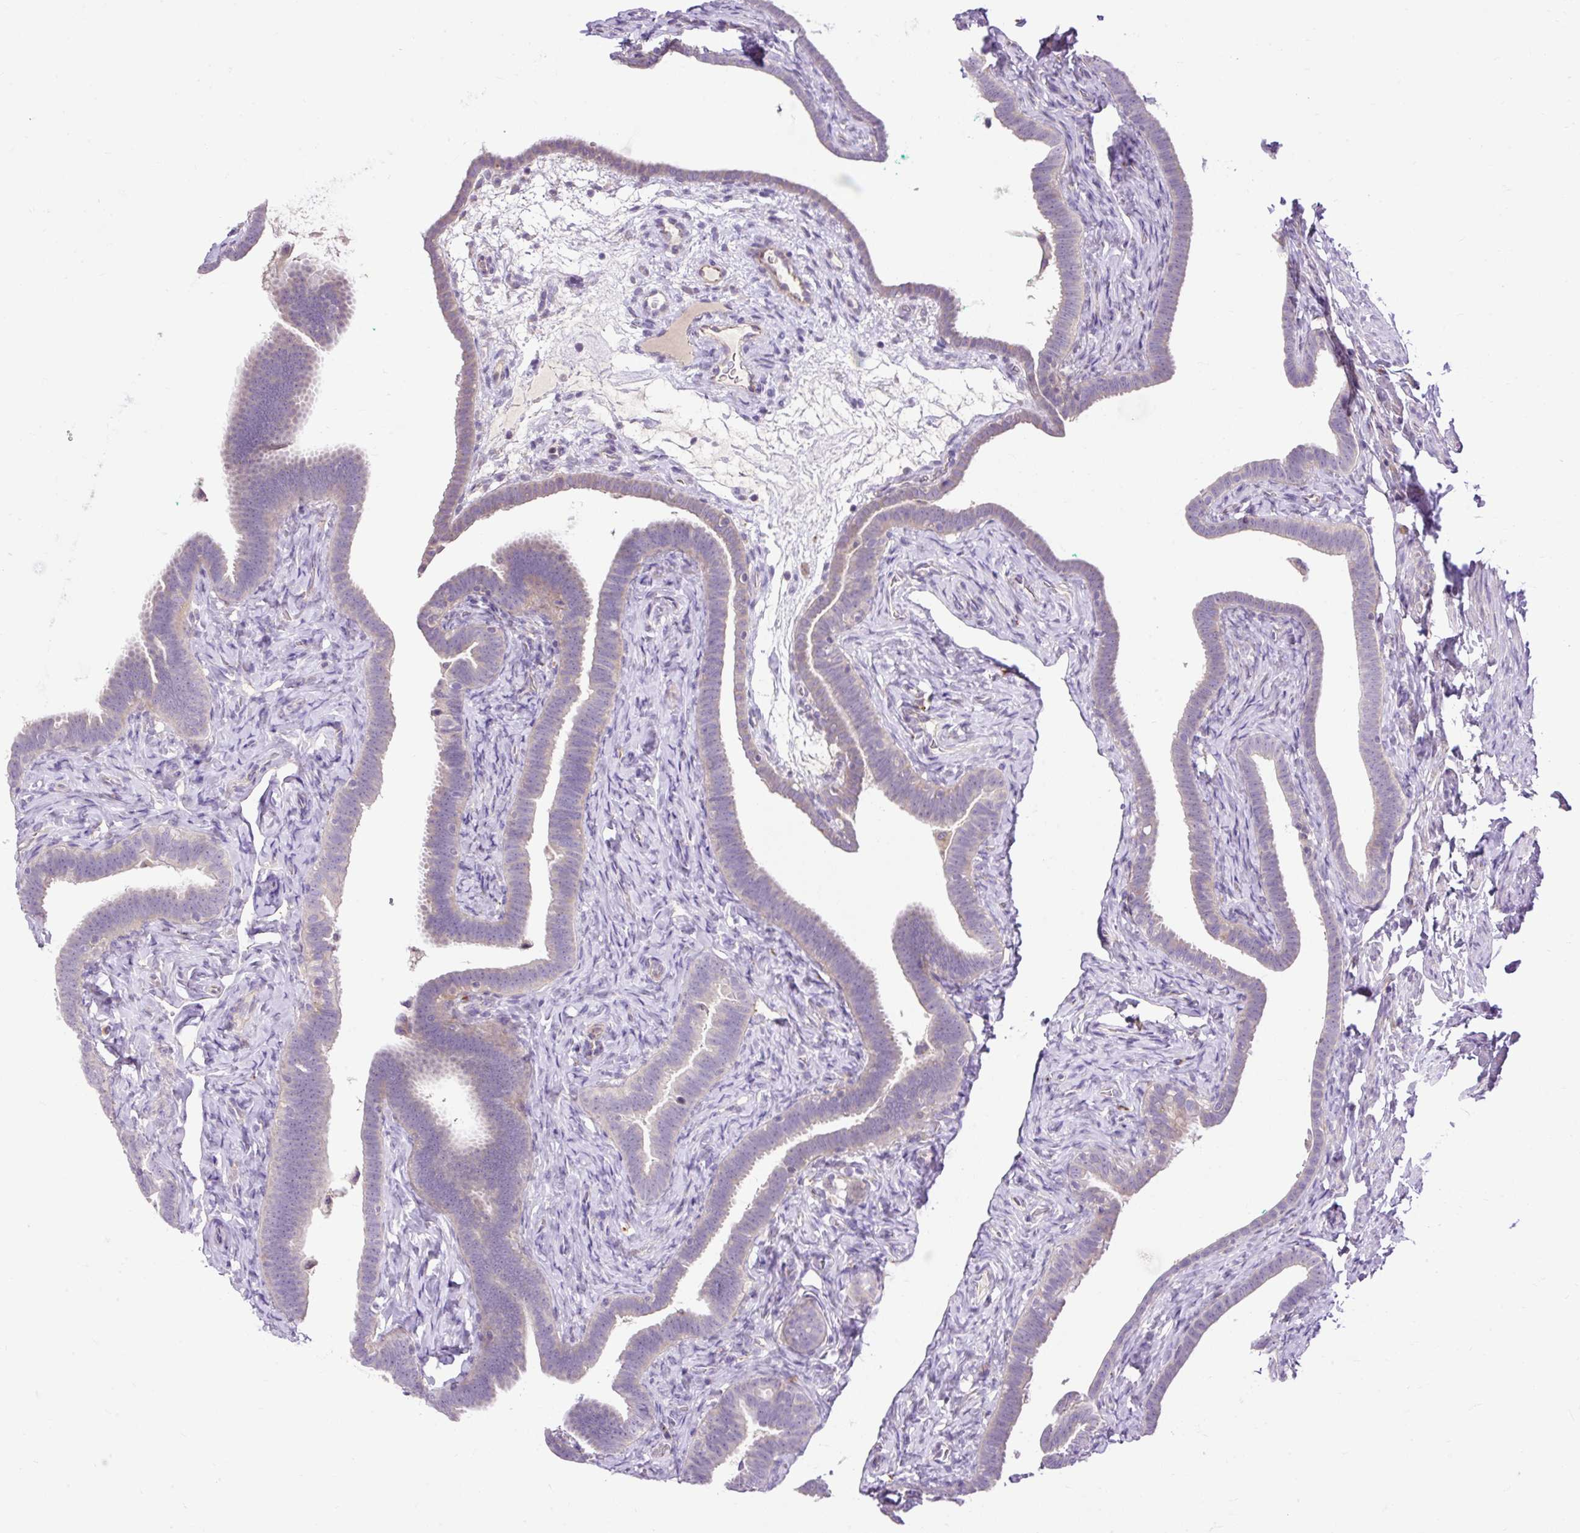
{"staining": {"intensity": "negative", "quantity": "none", "location": "none"}, "tissue": "fallopian tube", "cell_type": "Glandular cells", "image_type": "normal", "snomed": [{"axis": "morphology", "description": "Normal tissue, NOS"}, {"axis": "topography", "description": "Fallopian tube"}], "caption": "This histopathology image is of normal fallopian tube stained with immunohistochemistry to label a protein in brown with the nuclei are counter-stained blue. There is no positivity in glandular cells.", "gene": "HEXB", "patient": {"sex": "female", "age": 69}}